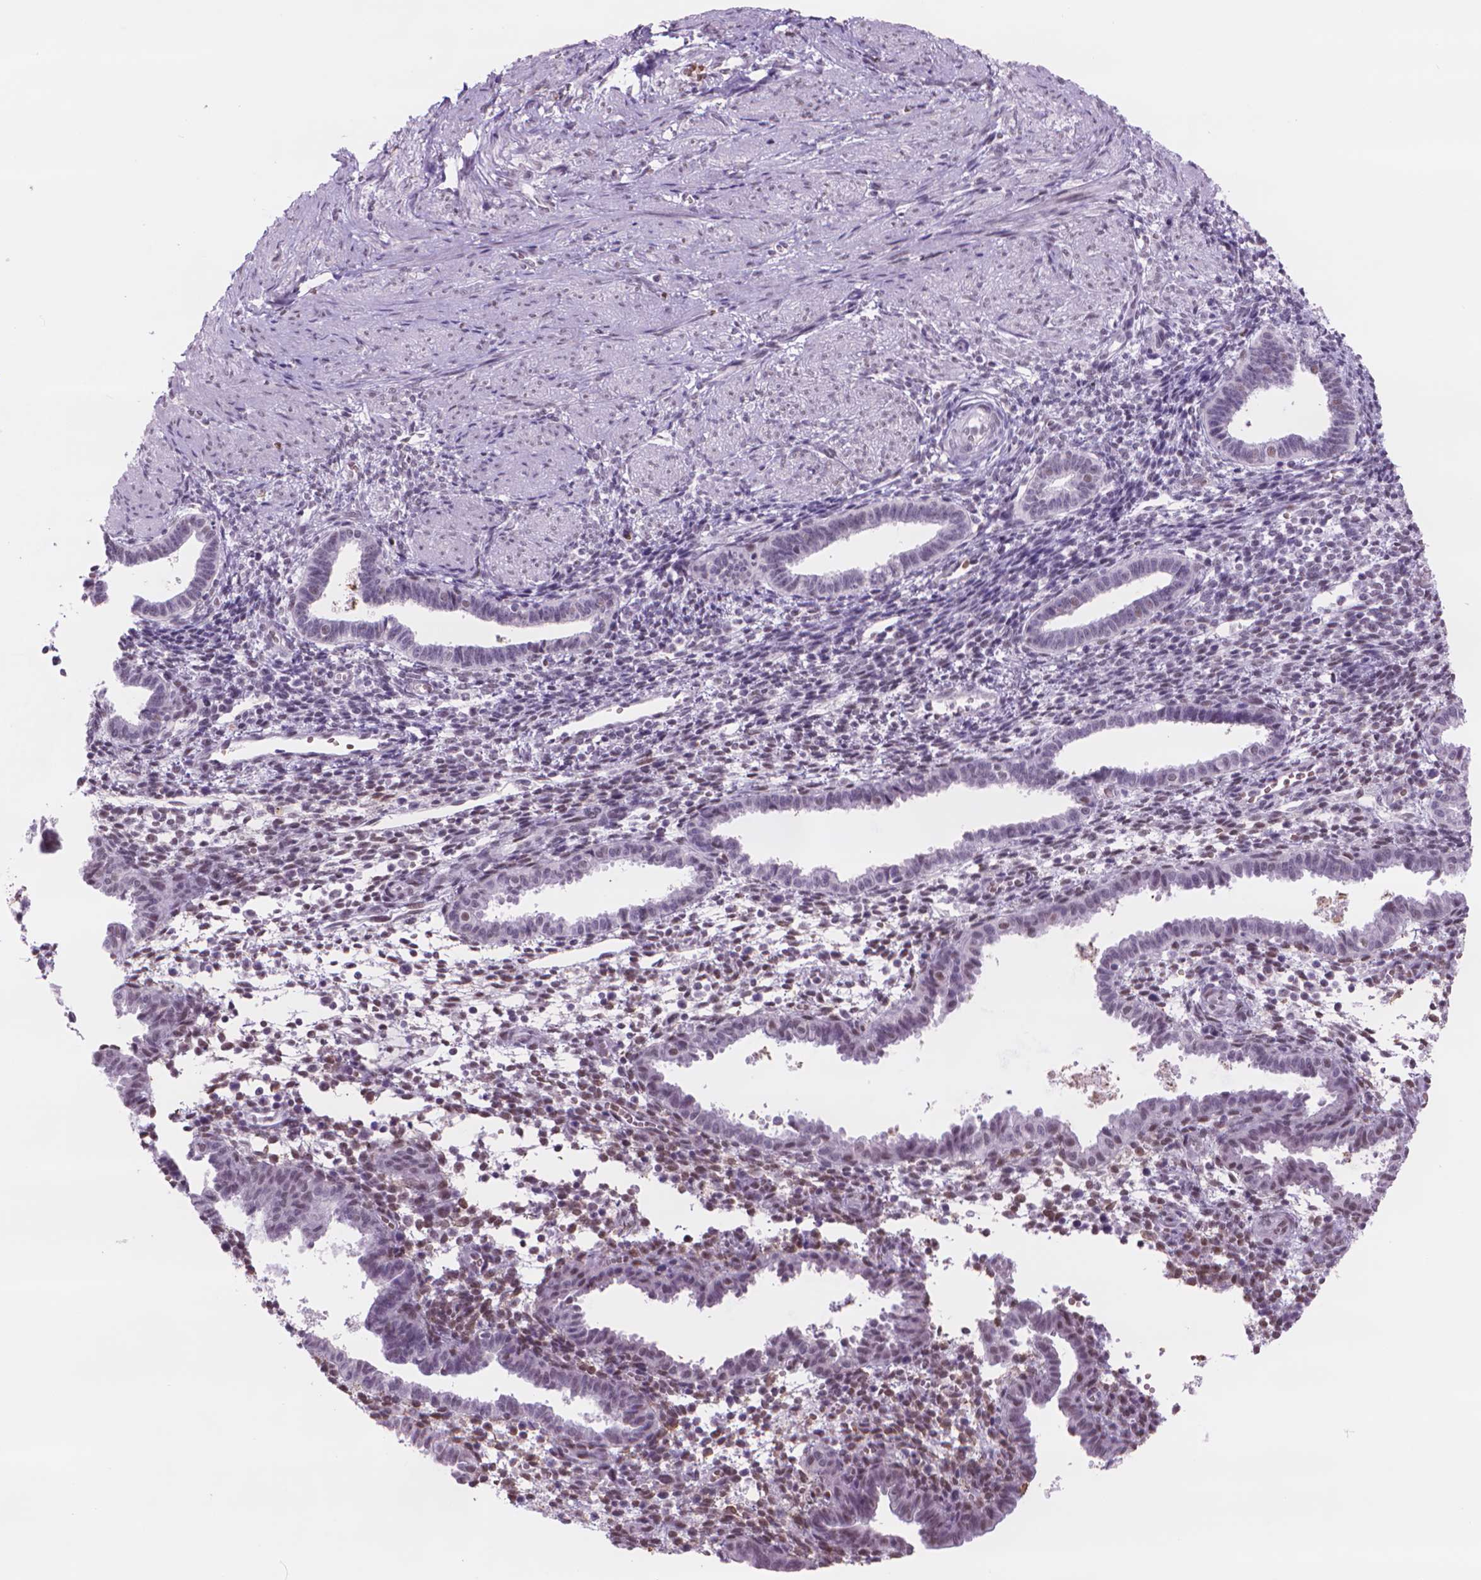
{"staining": {"intensity": "moderate", "quantity": "<25%", "location": "nuclear"}, "tissue": "endometrium", "cell_type": "Cells in endometrial stroma", "image_type": "normal", "snomed": [{"axis": "morphology", "description": "Normal tissue, NOS"}, {"axis": "topography", "description": "Endometrium"}], "caption": "Protein analysis of normal endometrium reveals moderate nuclear positivity in about <25% of cells in endometrial stroma. (Stains: DAB (3,3'-diaminobenzidine) in brown, nuclei in blue, Microscopy: brightfield microscopy at high magnification).", "gene": "POLR3D", "patient": {"sex": "female", "age": 37}}